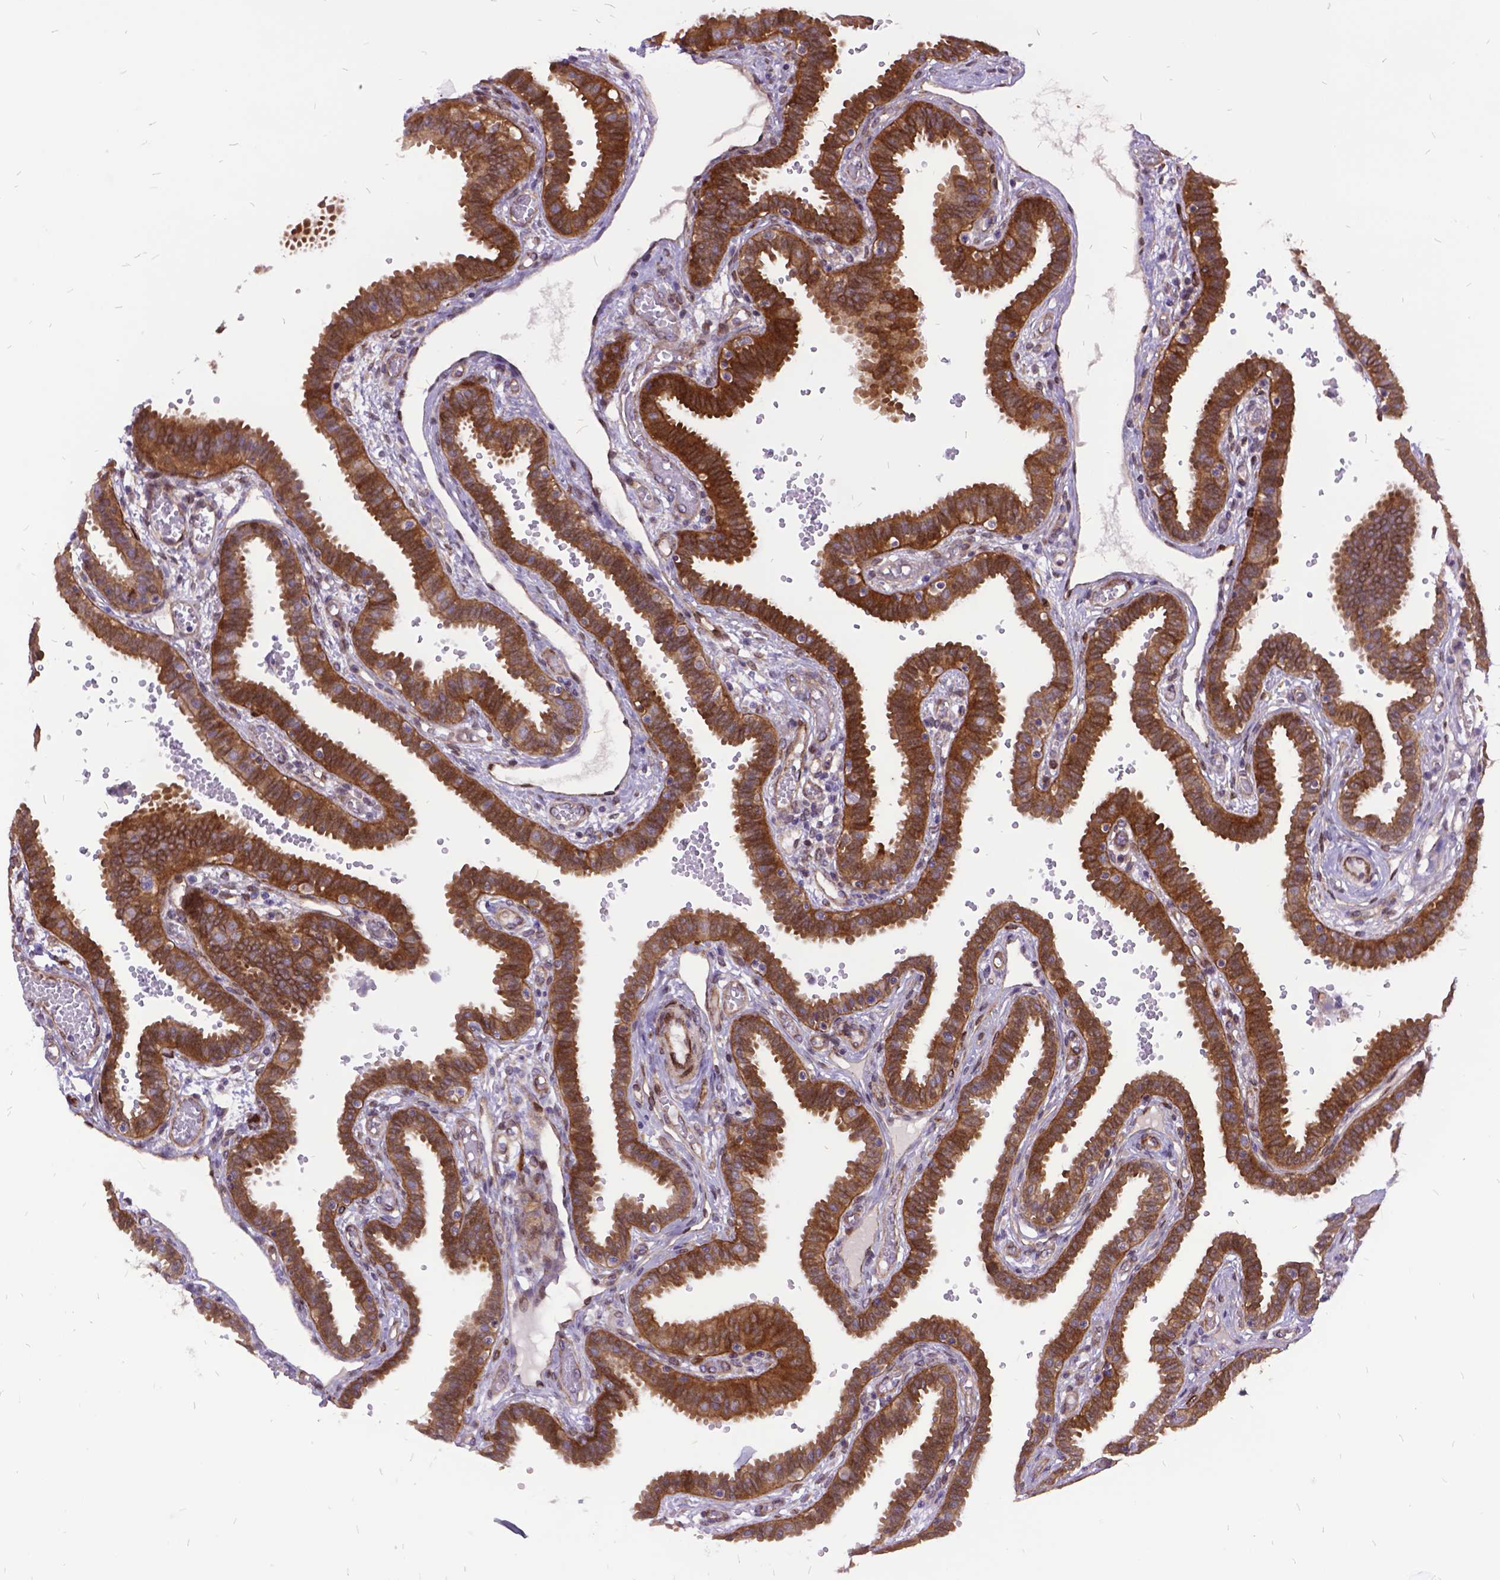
{"staining": {"intensity": "moderate", "quantity": ">75%", "location": "cytoplasmic/membranous"}, "tissue": "fallopian tube", "cell_type": "Glandular cells", "image_type": "normal", "snomed": [{"axis": "morphology", "description": "Normal tissue, NOS"}, {"axis": "topography", "description": "Fallopian tube"}], "caption": "A micrograph of fallopian tube stained for a protein demonstrates moderate cytoplasmic/membranous brown staining in glandular cells.", "gene": "GRB7", "patient": {"sex": "female", "age": 37}}